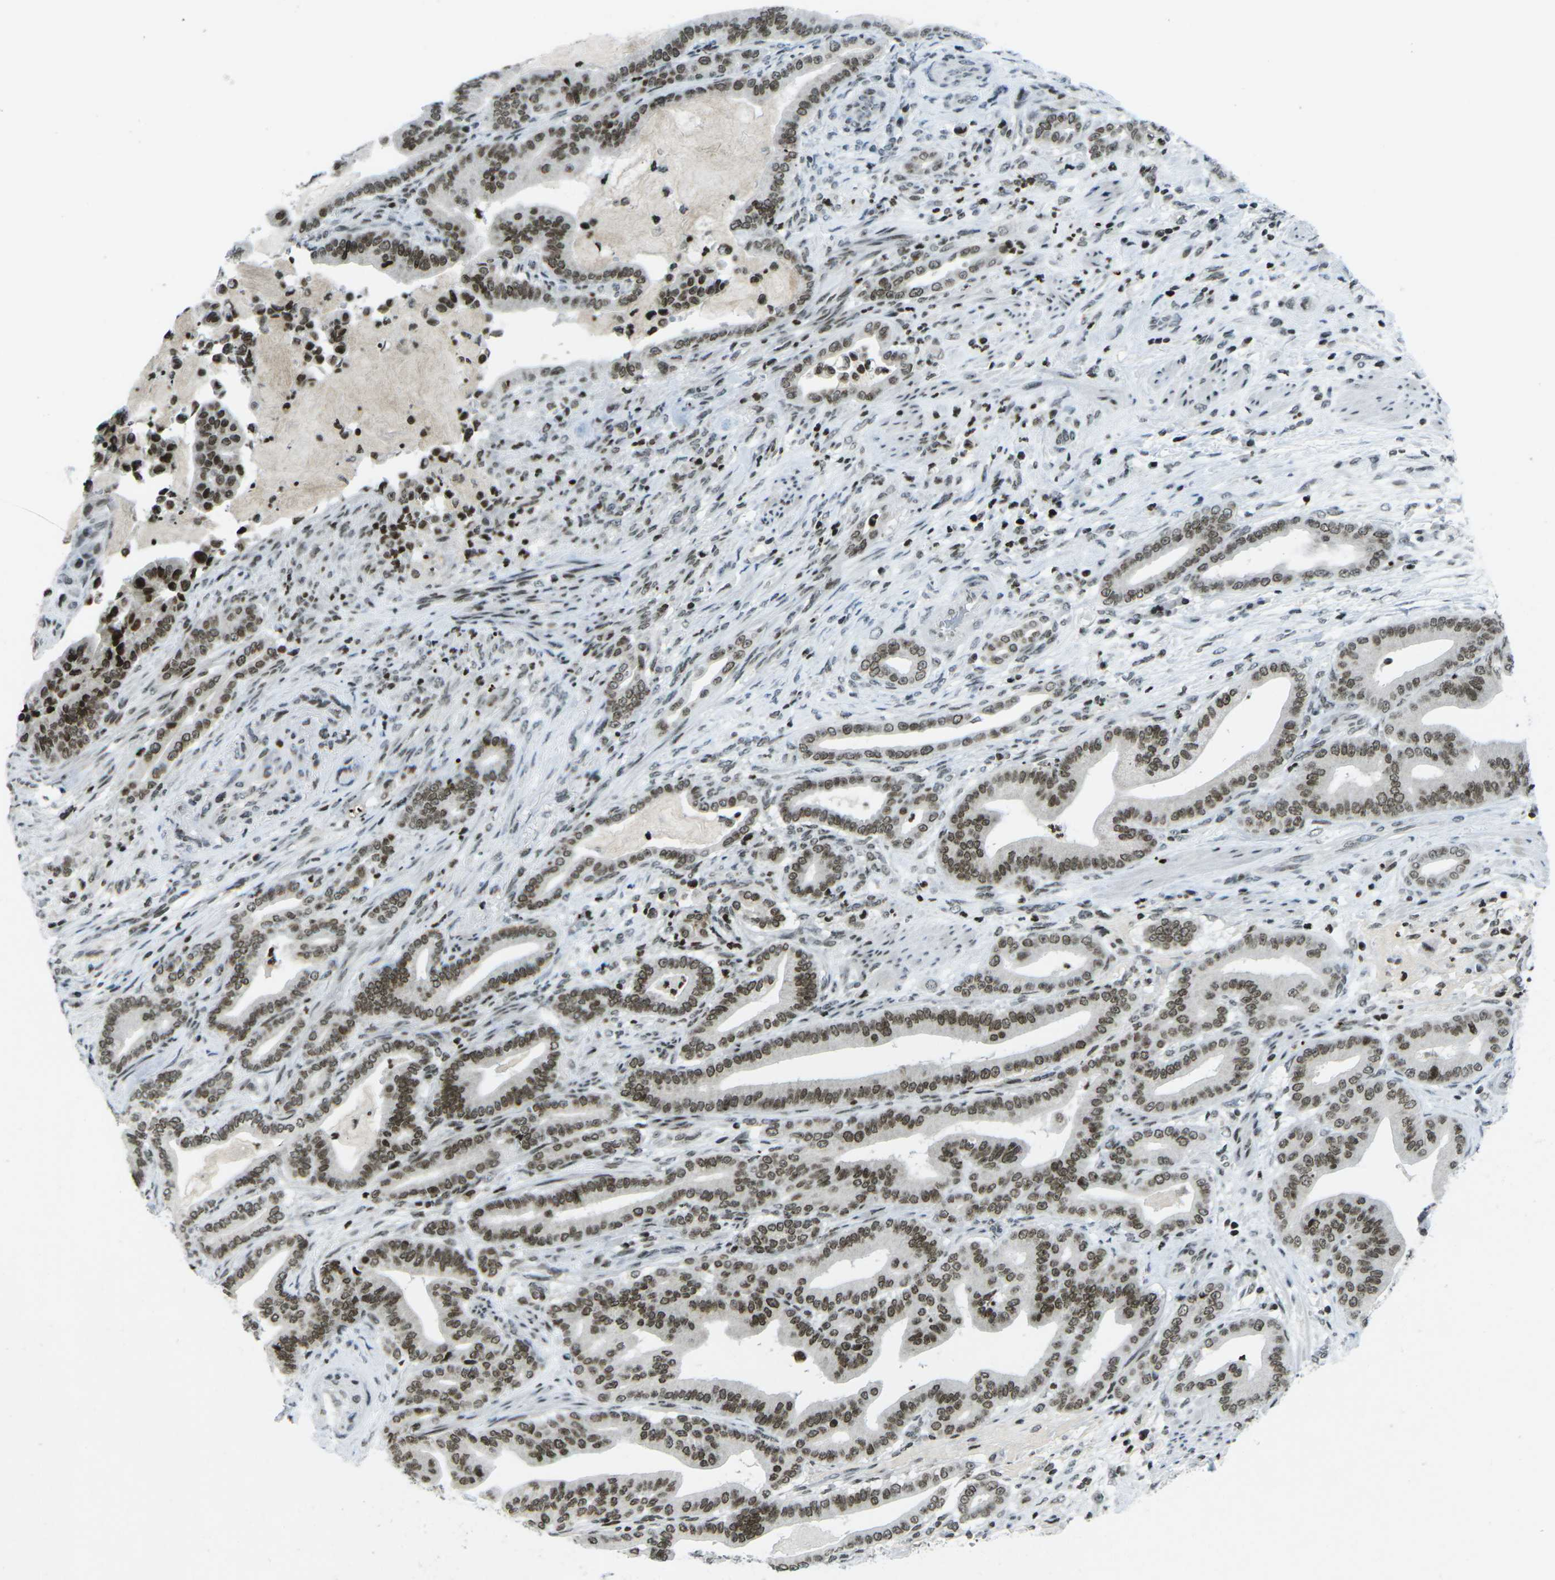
{"staining": {"intensity": "strong", "quantity": ">75%", "location": "nuclear"}, "tissue": "pancreatic cancer", "cell_type": "Tumor cells", "image_type": "cancer", "snomed": [{"axis": "morphology", "description": "Normal tissue, NOS"}, {"axis": "morphology", "description": "Adenocarcinoma, NOS"}, {"axis": "topography", "description": "Pancreas"}], "caption": "This histopathology image reveals immunohistochemistry staining of human pancreatic cancer (adenocarcinoma), with high strong nuclear expression in about >75% of tumor cells.", "gene": "EME1", "patient": {"sex": "male", "age": 63}}